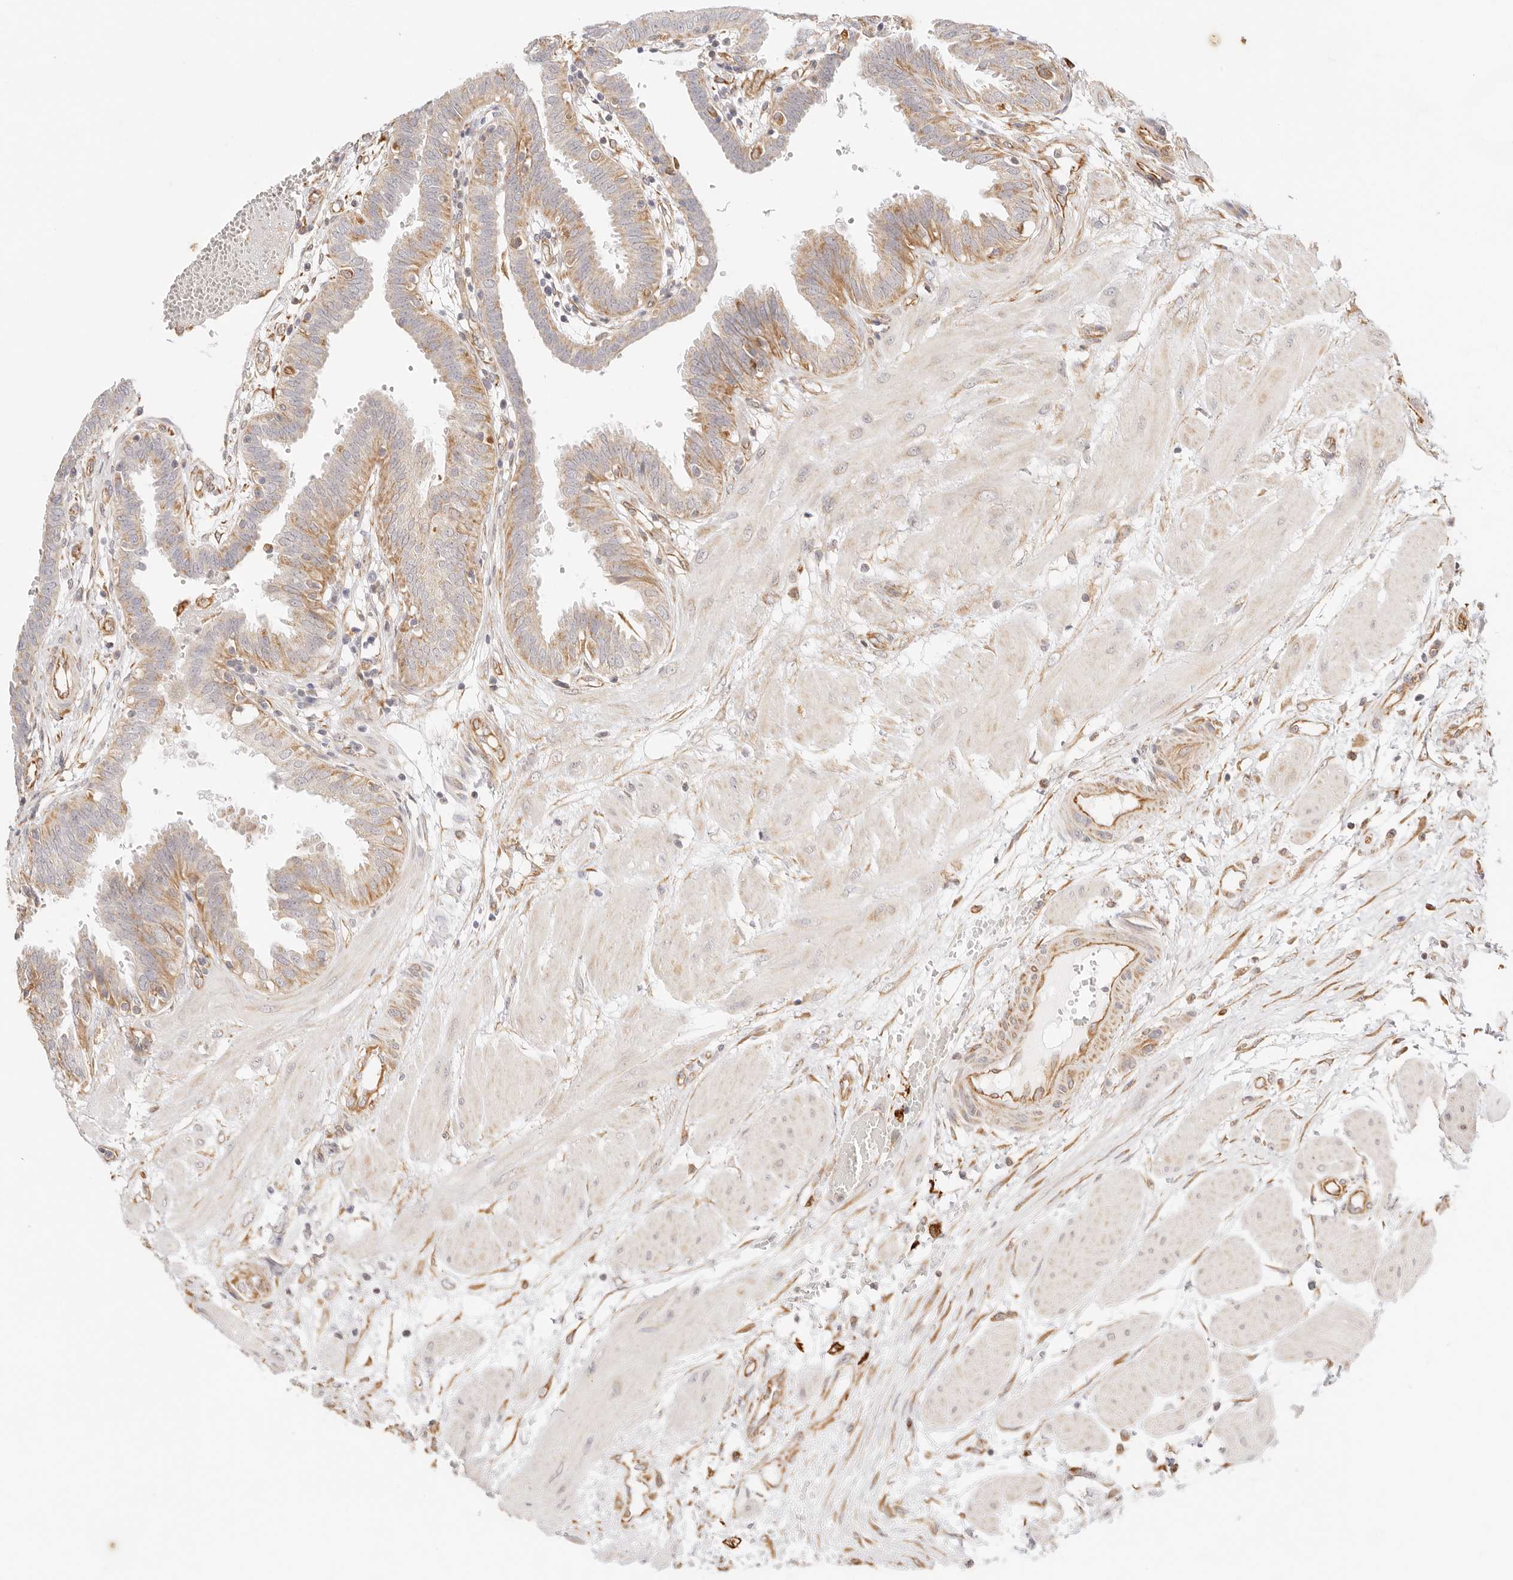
{"staining": {"intensity": "moderate", "quantity": "25%-75%", "location": "cytoplasmic/membranous"}, "tissue": "fallopian tube", "cell_type": "Glandular cells", "image_type": "normal", "snomed": [{"axis": "morphology", "description": "Normal tissue, NOS"}, {"axis": "topography", "description": "Fallopian tube"}, {"axis": "topography", "description": "Placenta"}], "caption": "Immunohistochemistry (DAB) staining of benign fallopian tube reveals moderate cytoplasmic/membranous protein positivity in about 25%-75% of glandular cells. (DAB IHC, brown staining for protein, blue staining for nuclei).", "gene": "ZC3H11A", "patient": {"sex": "female", "age": 32}}